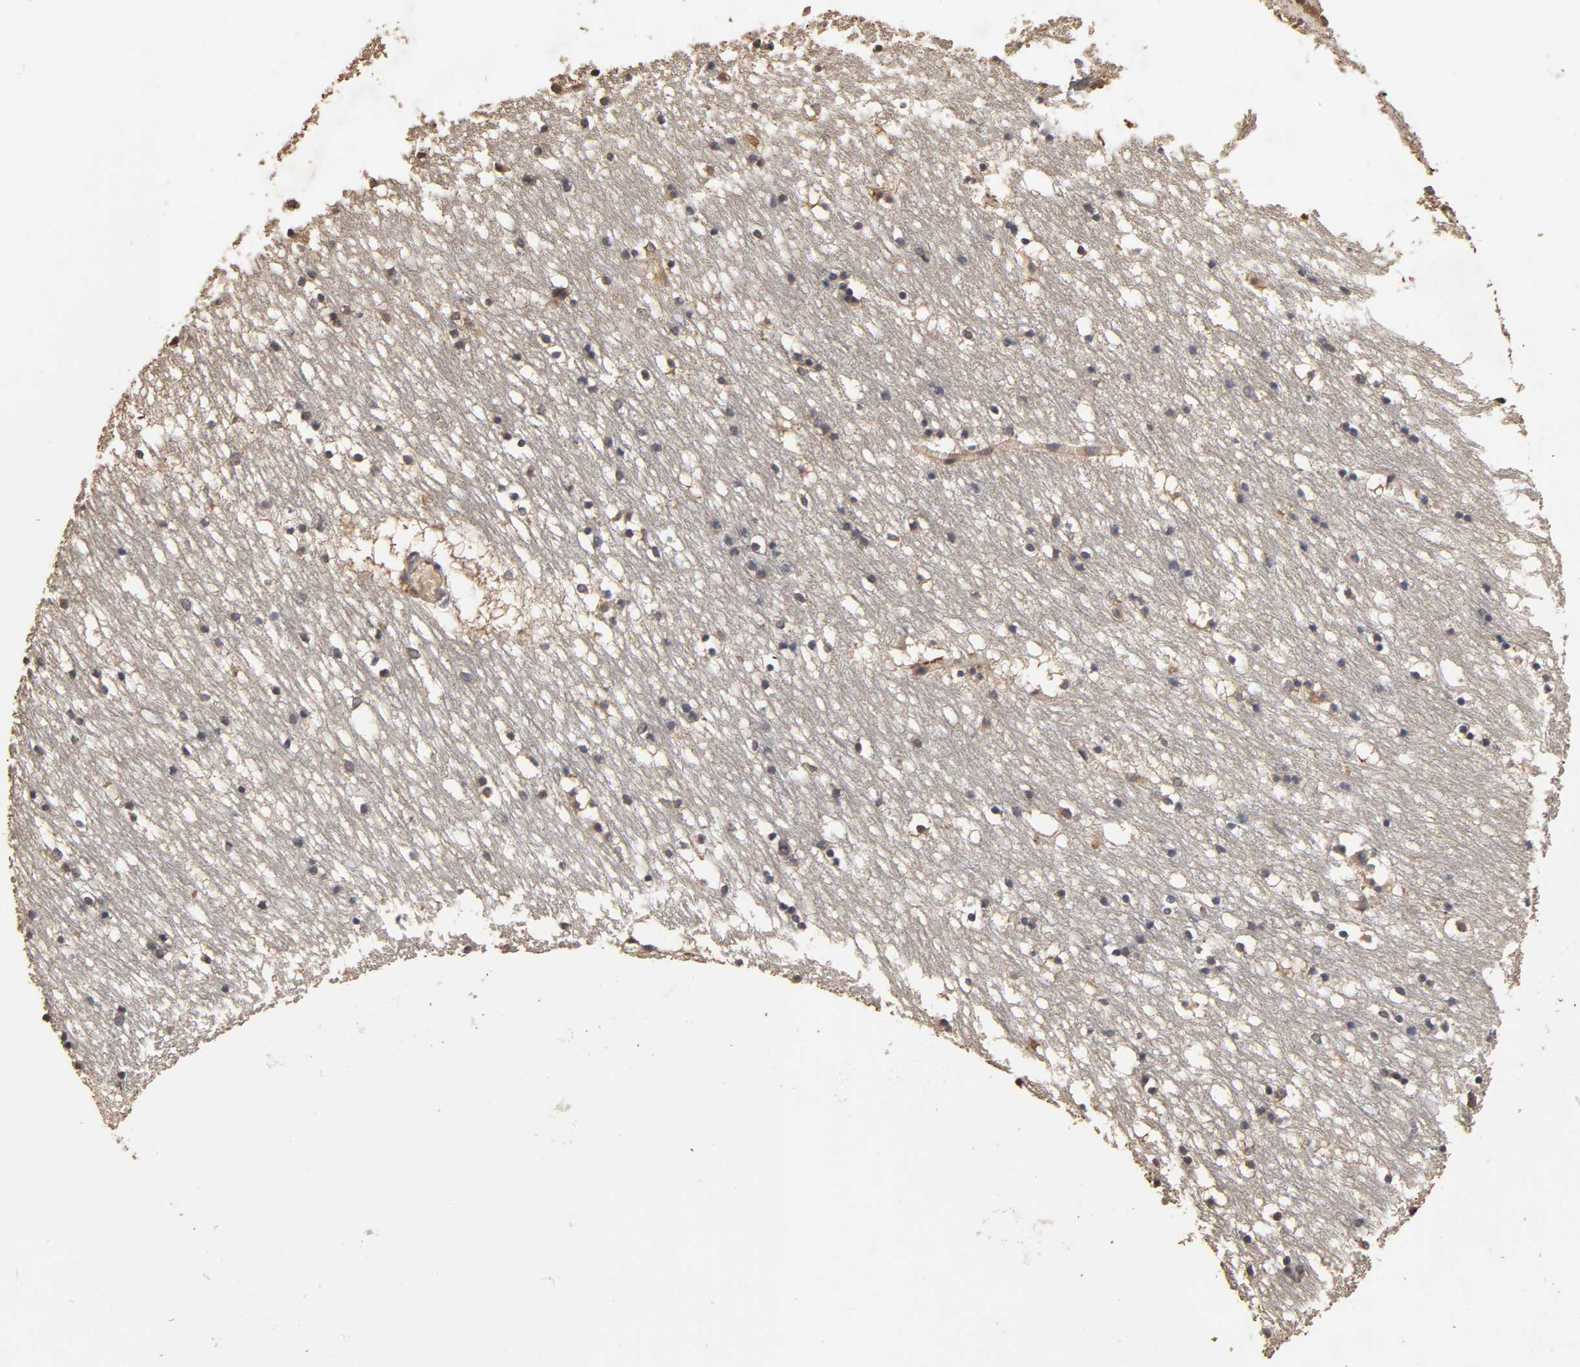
{"staining": {"intensity": "moderate", "quantity": "25%-75%", "location": "cytoplasmic/membranous"}, "tissue": "caudate", "cell_type": "Glial cells", "image_type": "normal", "snomed": [{"axis": "morphology", "description": "Normal tissue, NOS"}, {"axis": "topography", "description": "Lateral ventricle wall"}], "caption": "IHC staining of unremarkable caudate, which reveals medium levels of moderate cytoplasmic/membranous staining in about 25%-75% of glial cells indicating moderate cytoplasmic/membranous protein staining. The staining was performed using DAB (3,3'-diaminobenzidine) (brown) for protein detection and nuclei were counterstained in hematoxylin (blue).", "gene": "ARHGEF7", "patient": {"sex": "male", "age": 45}}